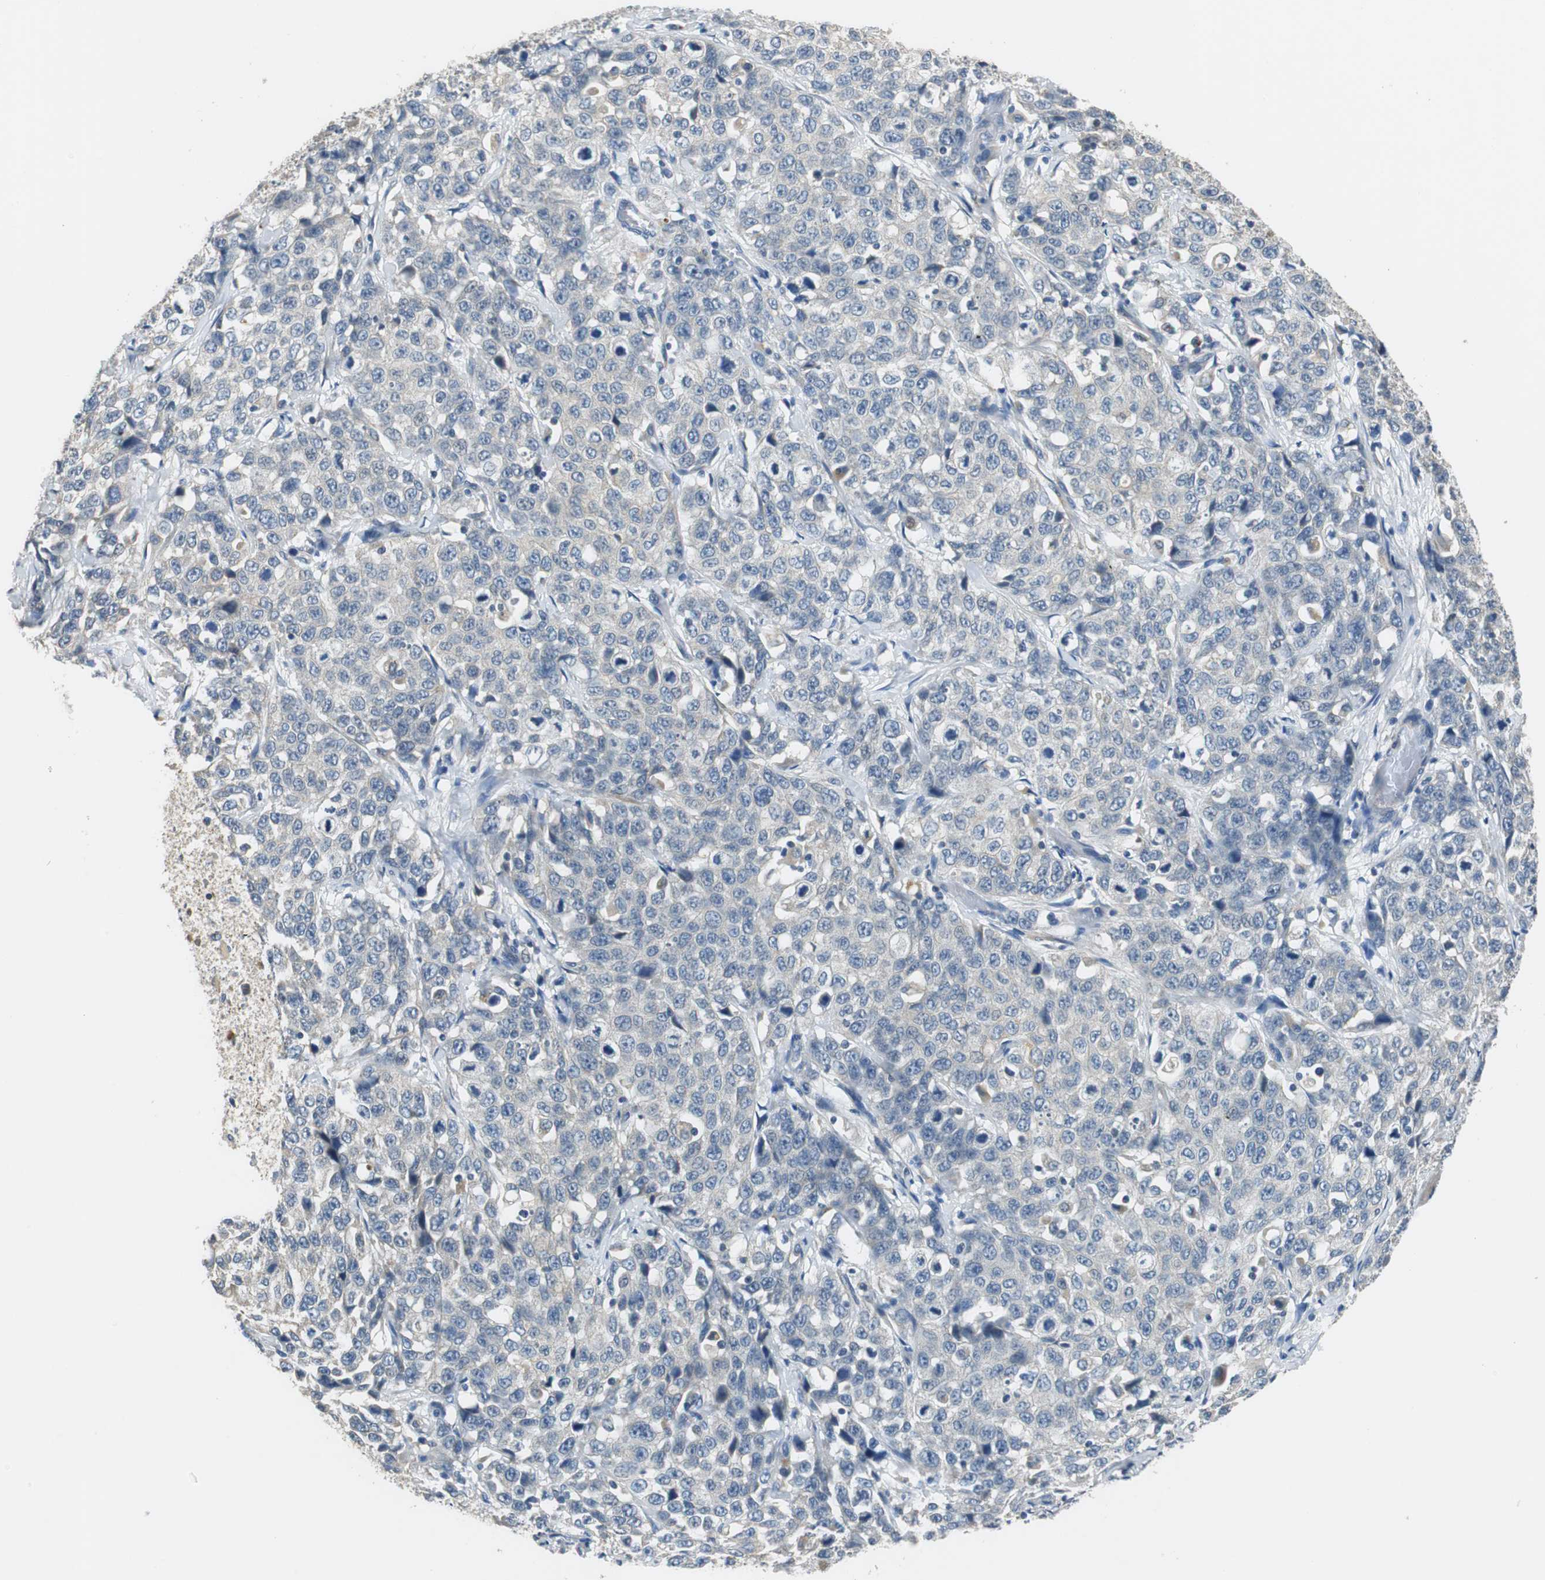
{"staining": {"intensity": "negative", "quantity": "none", "location": "none"}, "tissue": "stomach cancer", "cell_type": "Tumor cells", "image_type": "cancer", "snomed": [{"axis": "morphology", "description": "Normal tissue, NOS"}, {"axis": "morphology", "description": "Adenocarcinoma, NOS"}, {"axis": "topography", "description": "Stomach"}], "caption": "High power microscopy micrograph of an immunohistochemistry image of stomach adenocarcinoma, revealing no significant staining in tumor cells.", "gene": "FADS2", "patient": {"sex": "male", "age": 48}}